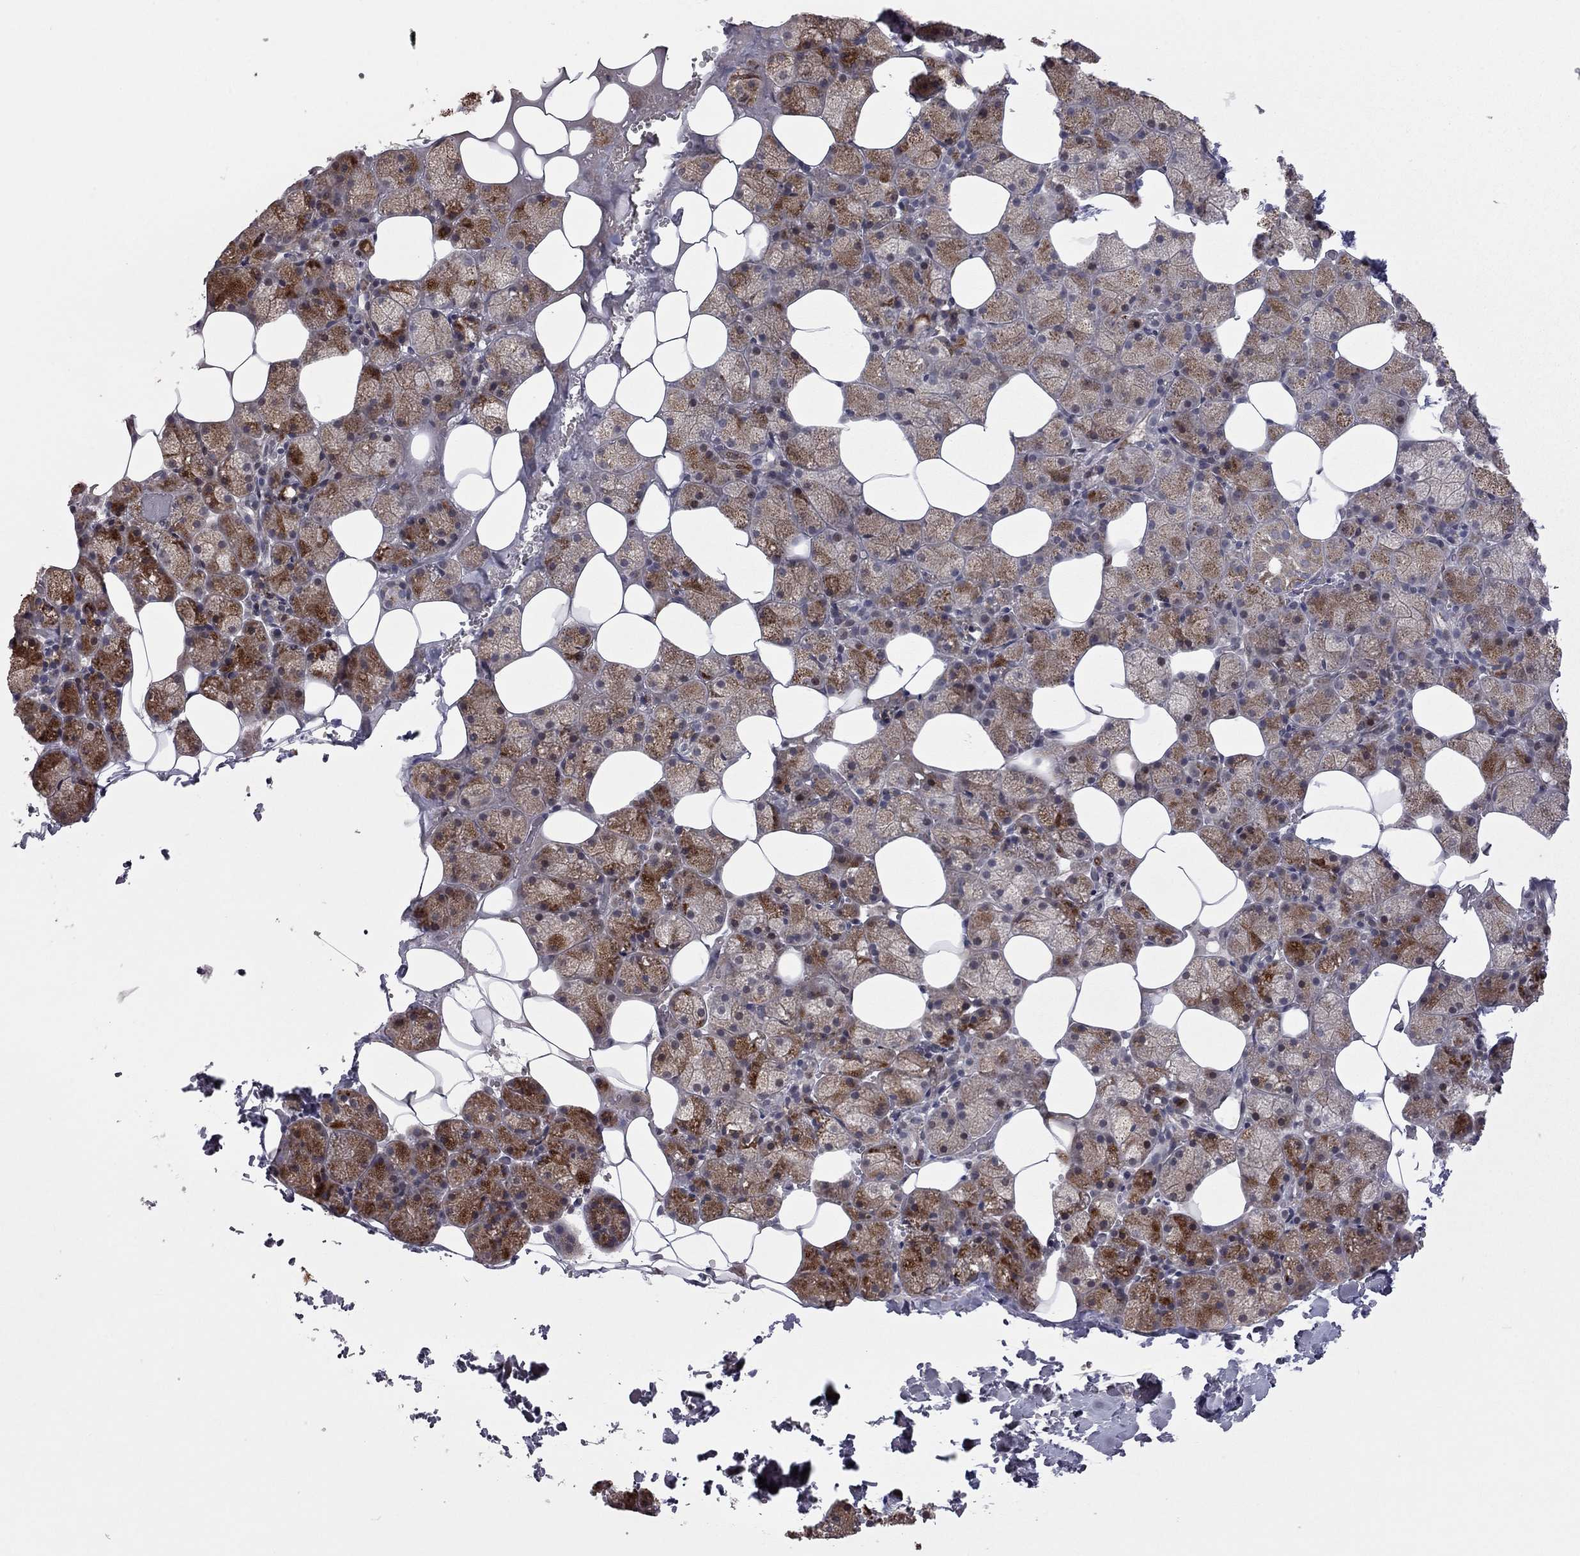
{"staining": {"intensity": "strong", "quantity": "25%-75%", "location": "cytoplasmic/membranous"}, "tissue": "salivary gland", "cell_type": "Glandular cells", "image_type": "normal", "snomed": [{"axis": "morphology", "description": "Normal tissue, NOS"}, {"axis": "topography", "description": "Salivary gland"}], "caption": "This is a micrograph of immunohistochemistry staining of normal salivary gland, which shows strong expression in the cytoplasmic/membranous of glandular cells.", "gene": "MC3R", "patient": {"sex": "male", "age": 38}}